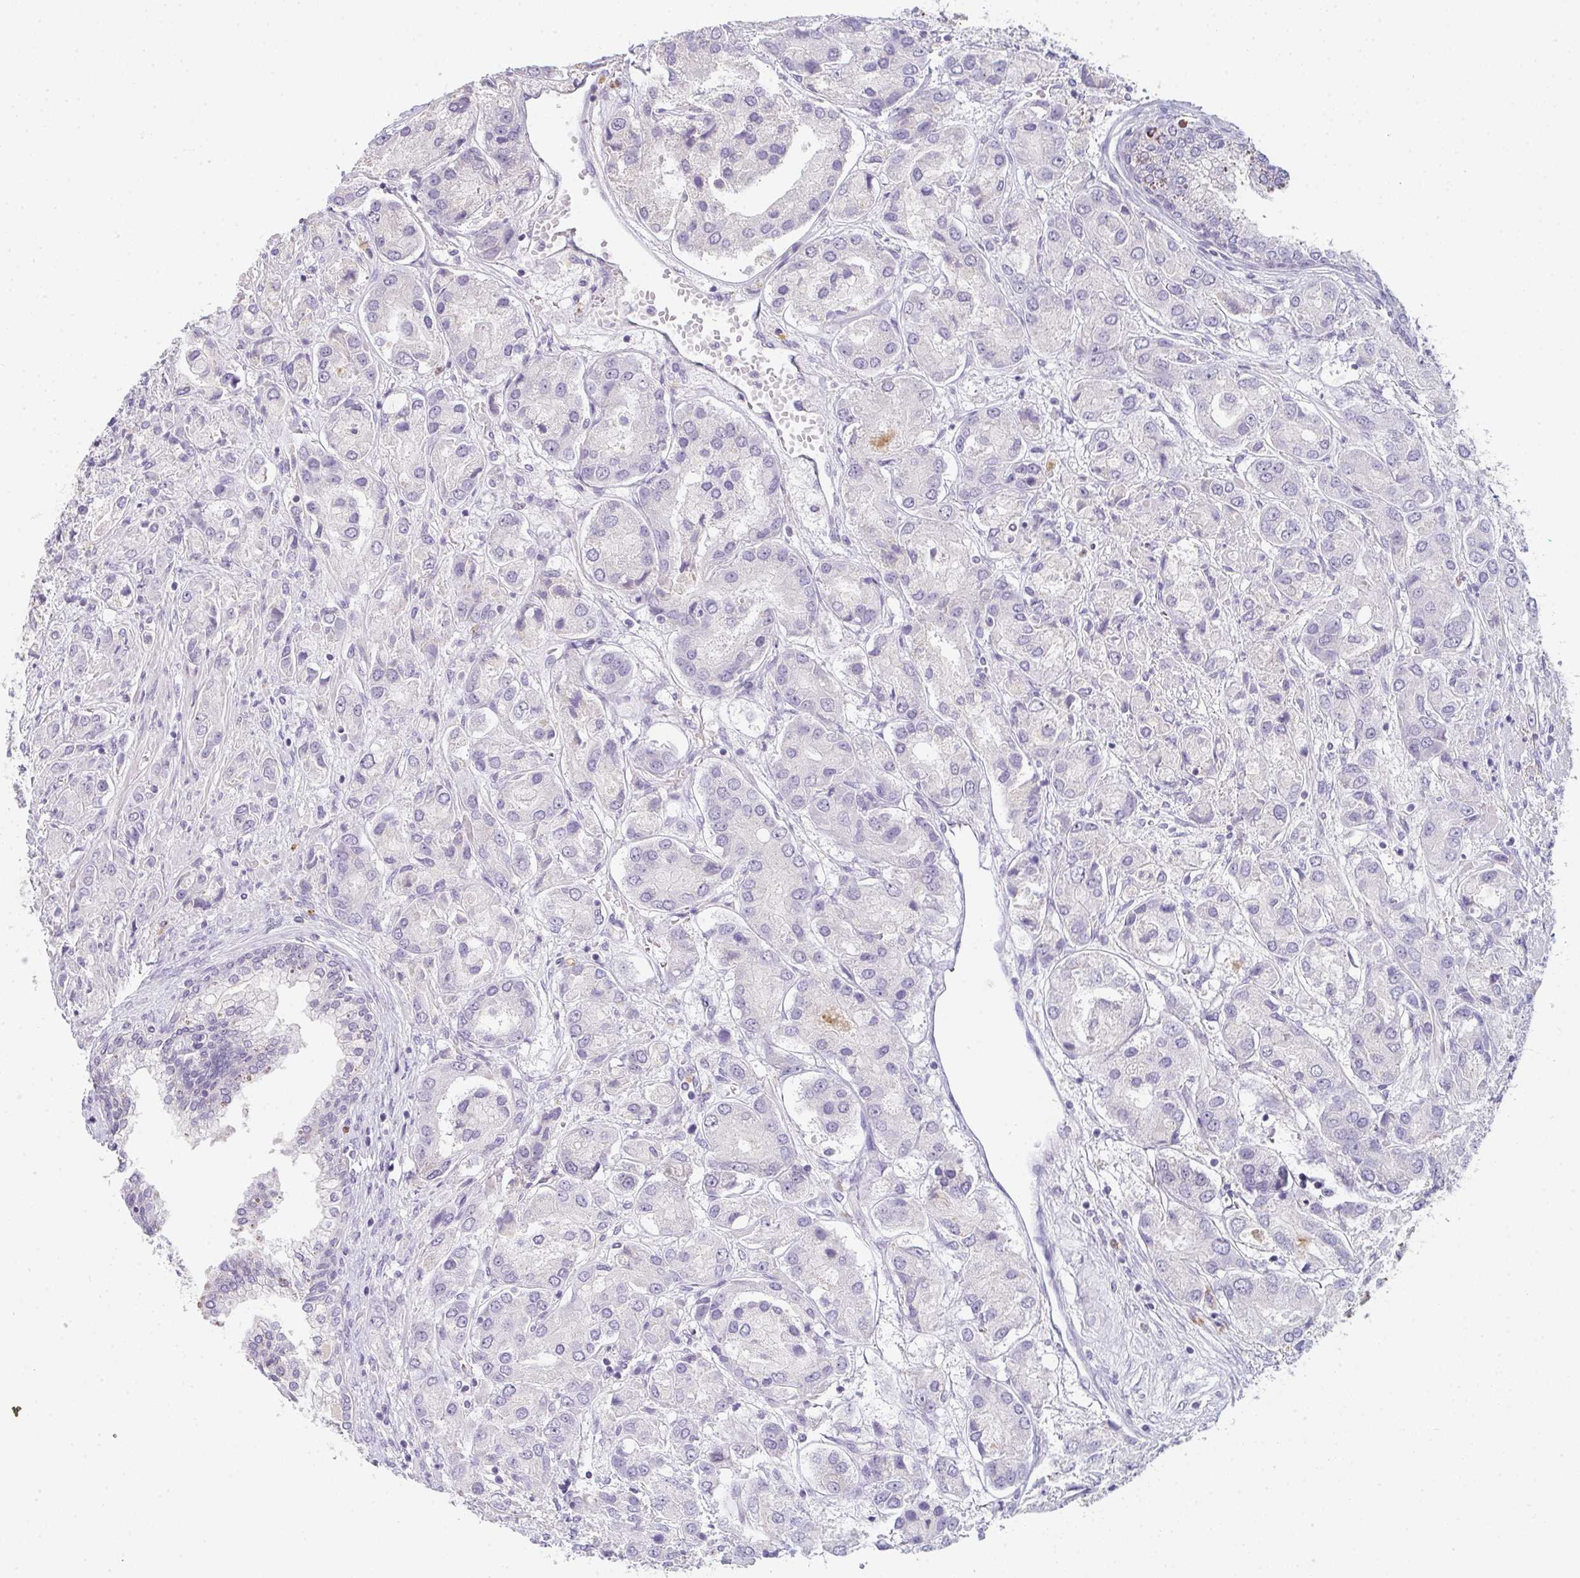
{"staining": {"intensity": "negative", "quantity": "none", "location": "none"}, "tissue": "prostate cancer", "cell_type": "Tumor cells", "image_type": "cancer", "snomed": [{"axis": "morphology", "description": "Adenocarcinoma, High grade"}, {"axis": "topography", "description": "Prostate"}], "caption": "This is an IHC photomicrograph of high-grade adenocarcinoma (prostate). There is no staining in tumor cells.", "gene": "C1QTNF8", "patient": {"sex": "male", "age": 67}}